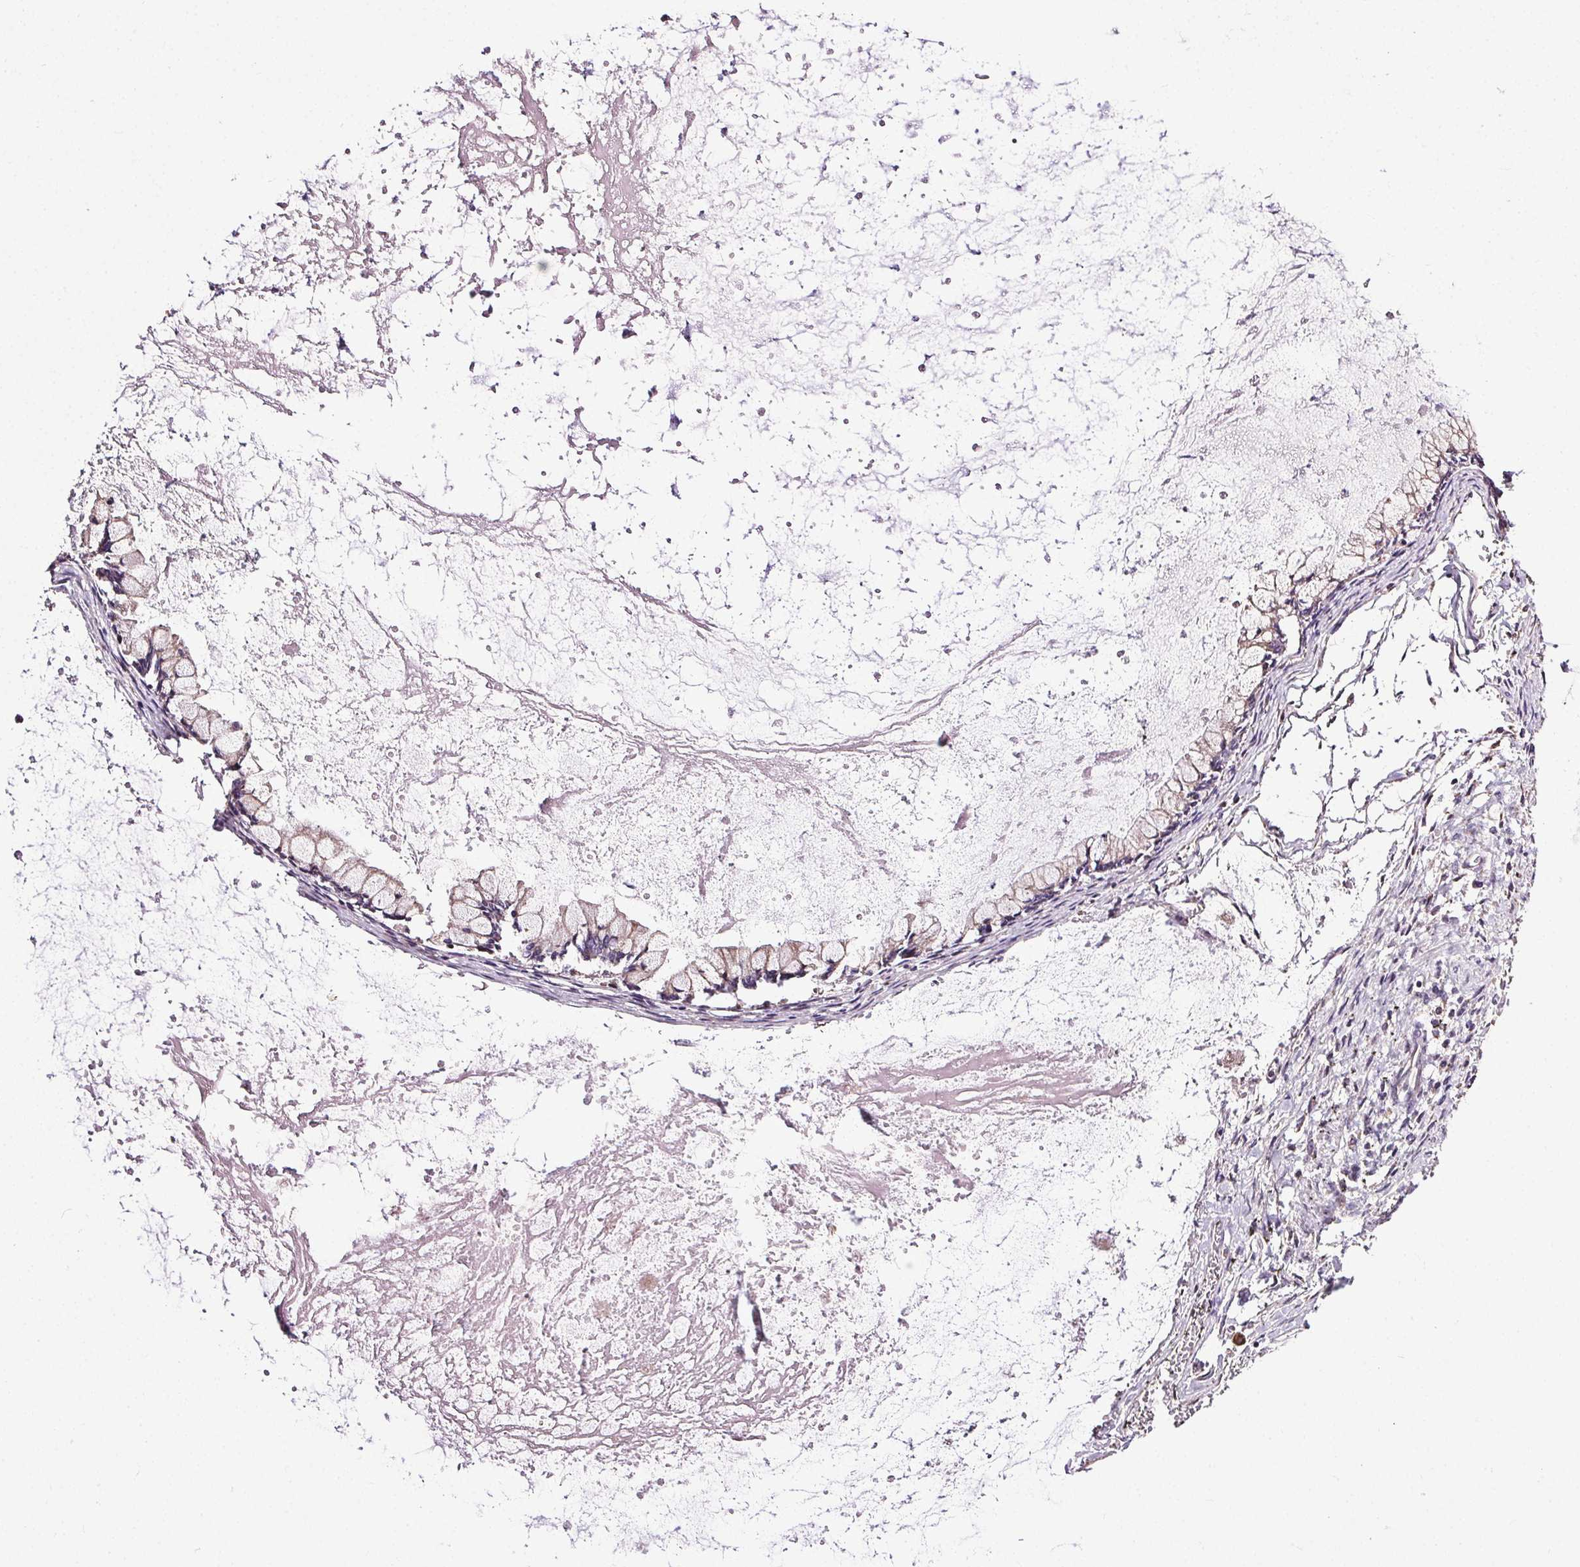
{"staining": {"intensity": "negative", "quantity": "none", "location": "none"}, "tissue": "ovarian cancer", "cell_type": "Tumor cells", "image_type": "cancer", "snomed": [{"axis": "morphology", "description": "Cystadenocarcinoma, mucinous, NOS"}, {"axis": "topography", "description": "Ovary"}], "caption": "This is an immunohistochemistry histopathology image of human ovarian mucinous cystadenocarcinoma. There is no staining in tumor cells.", "gene": "SNX31", "patient": {"sex": "female", "age": 67}}